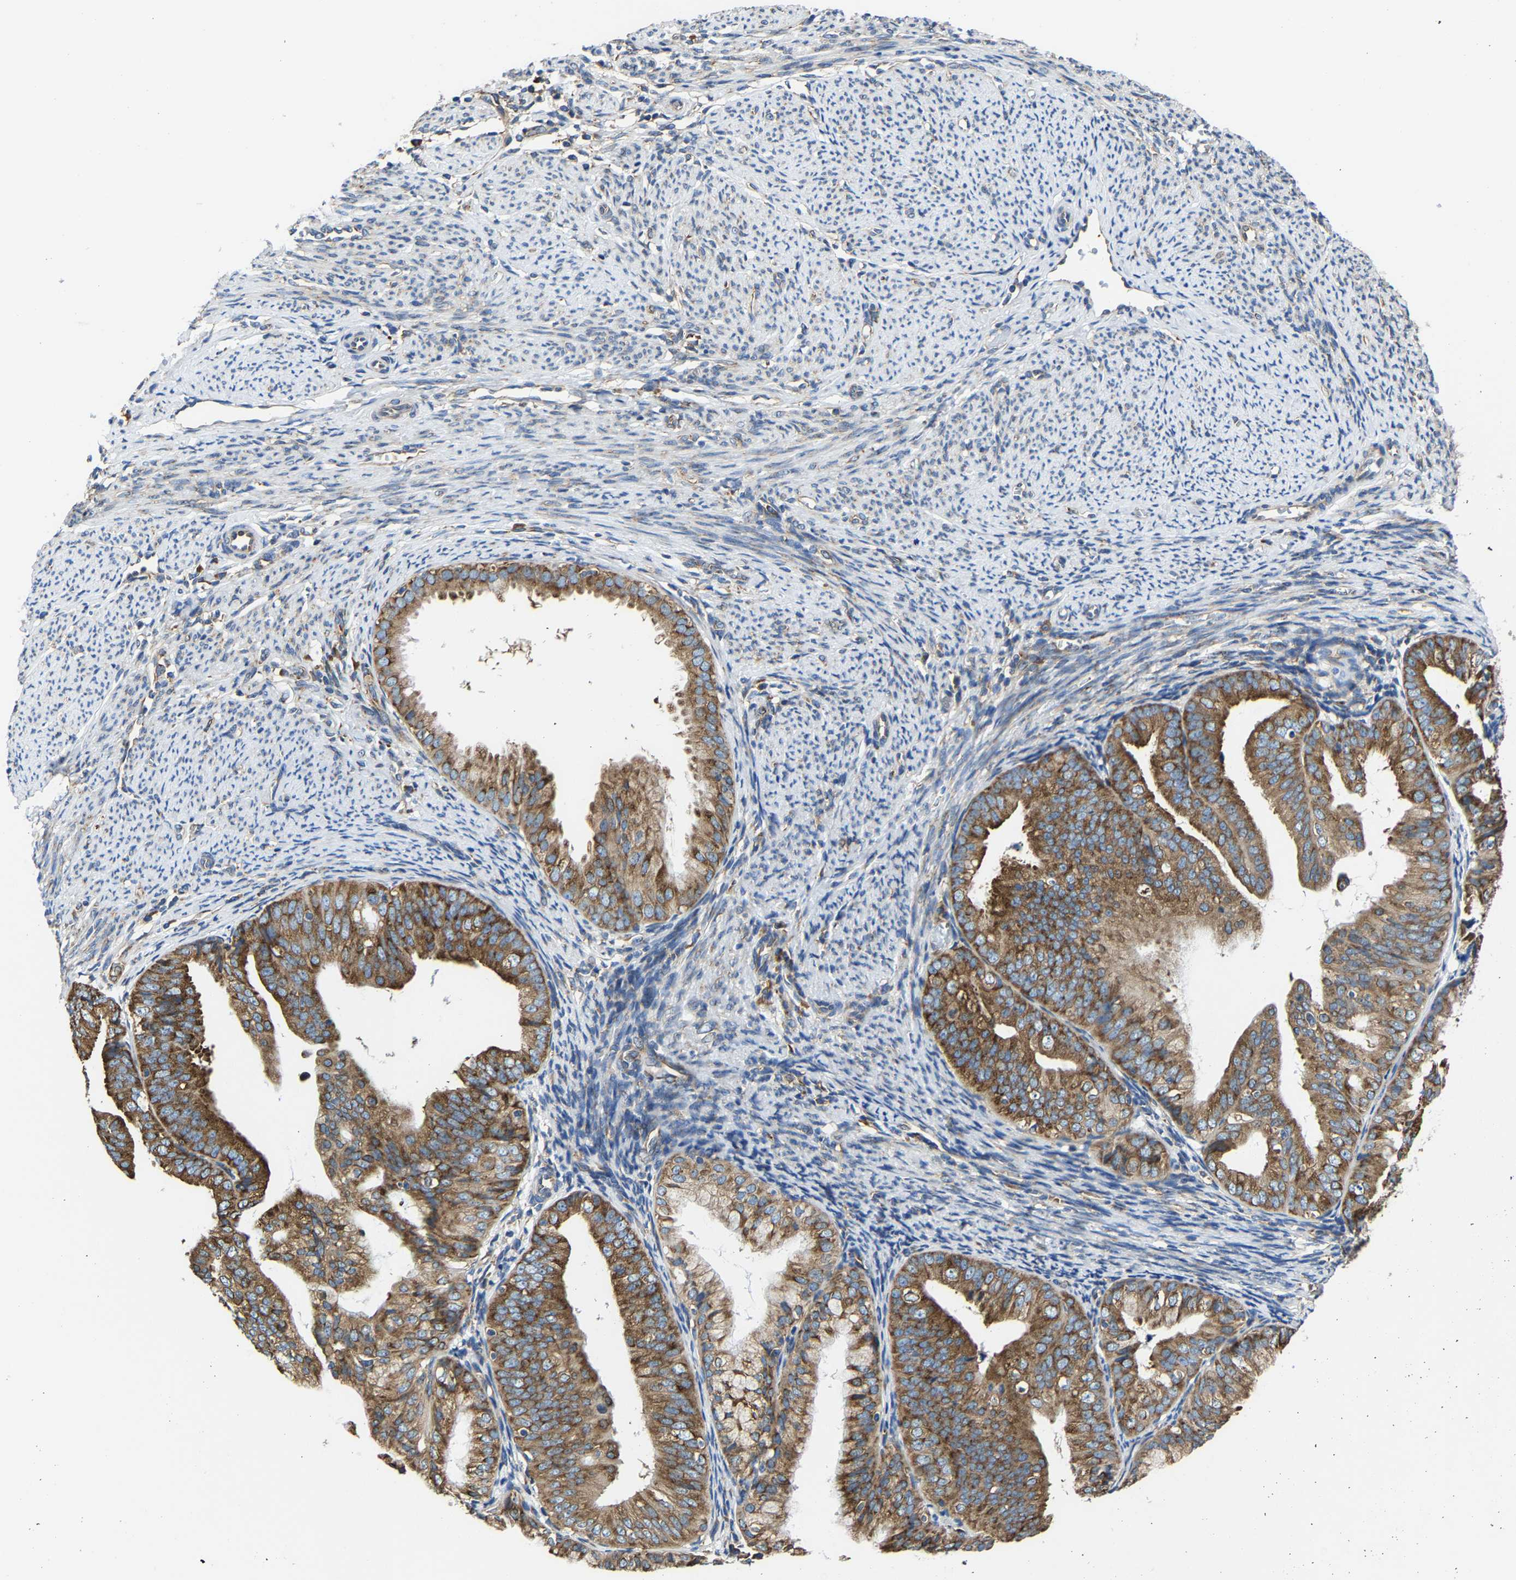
{"staining": {"intensity": "strong", "quantity": ">75%", "location": "cytoplasmic/membranous"}, "tissue": "endometrial cancer", "cell_type": "Tumor cells", "image_type": "cancer", "snomed": [{"axis": "morphology", "description": "Adenocarcinoma, NOS"}, {"axis": "topography", "description": "Endometrium"}], "caption": "The micrograph reveals staining of adenocarcinoma (endometrial), revealing strong cytoplasmic/membranous protein expression (brown color) within tumor cells.", "gene": "G3BP2", "patient": {"sex": "female", "age": 63}}